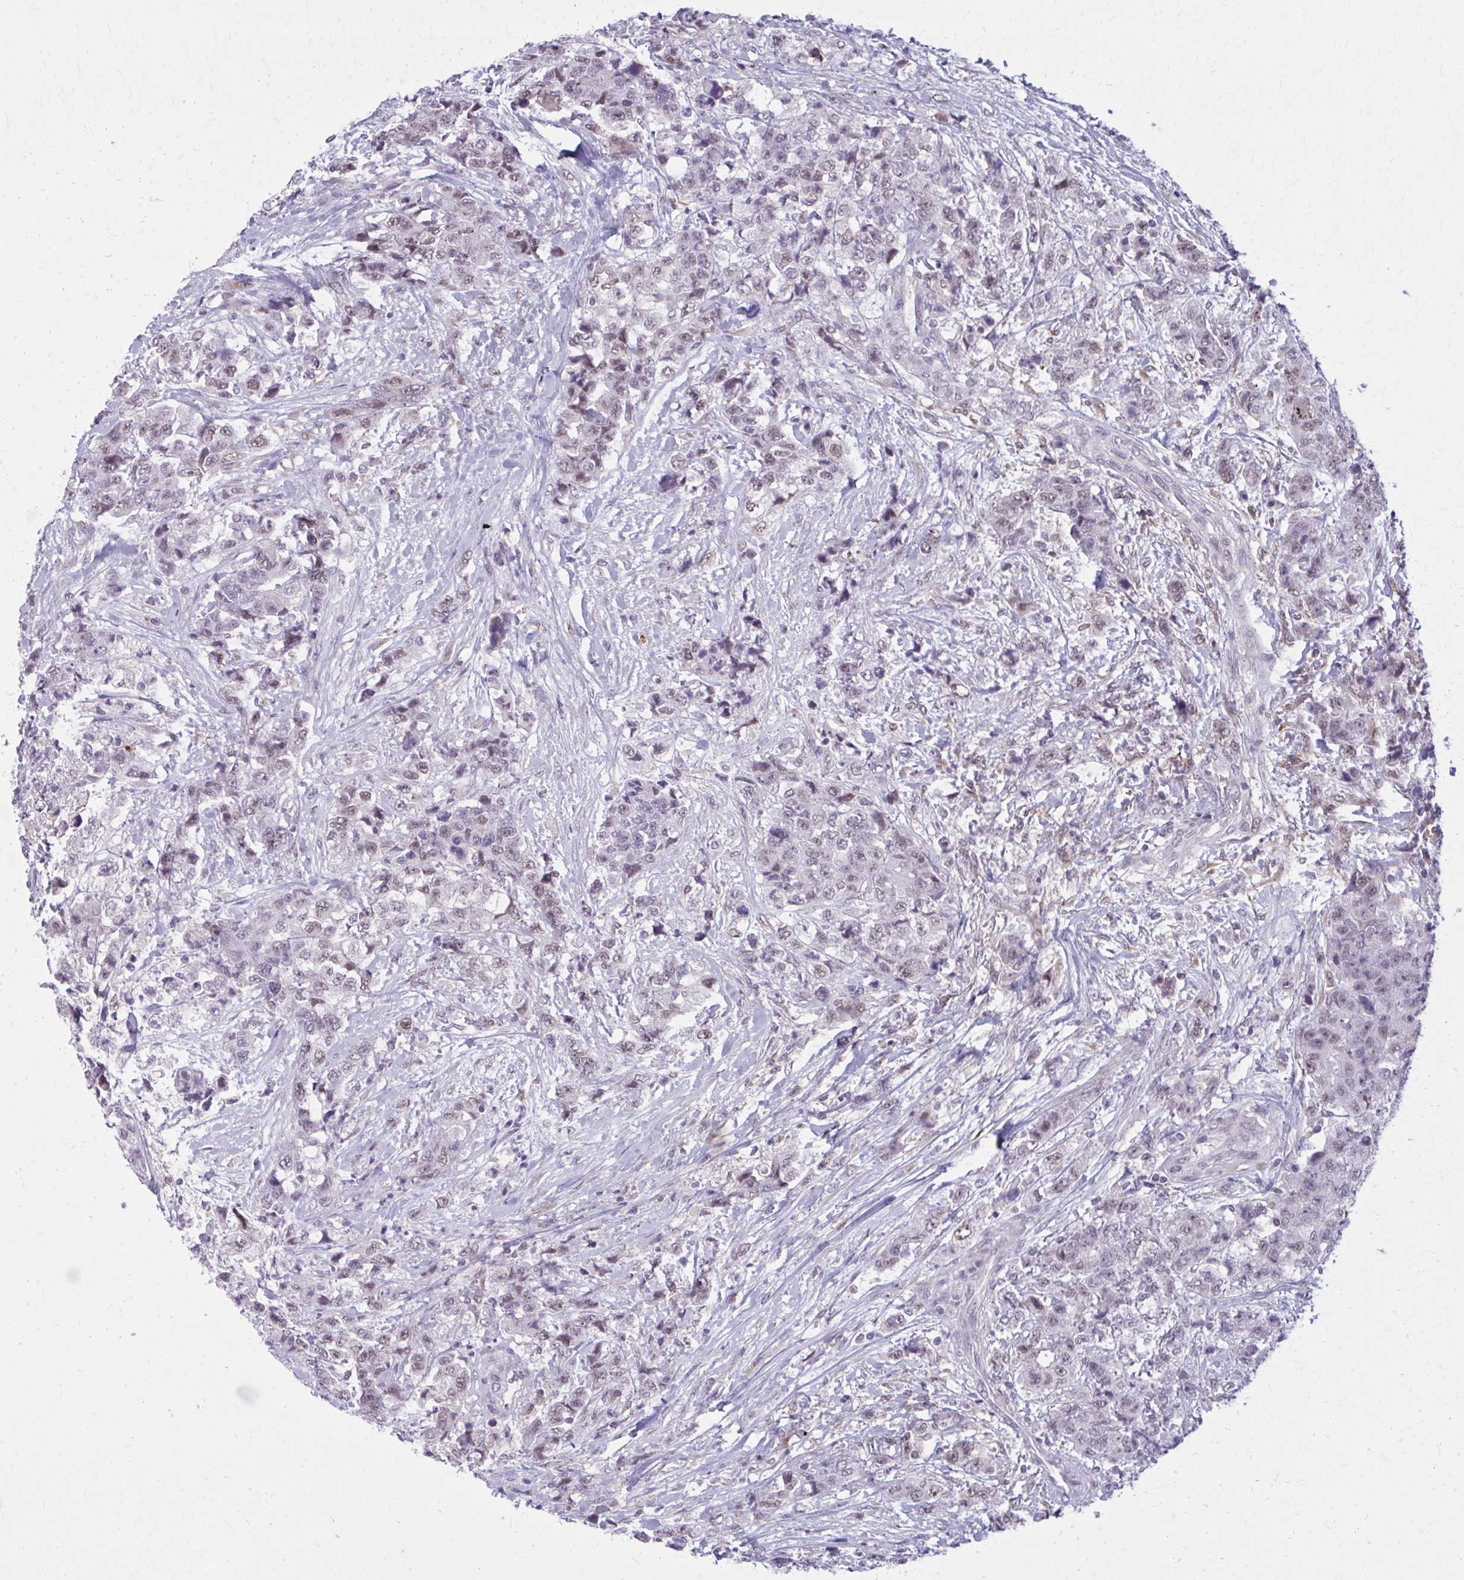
{"staining": {"intensity": "weak", "quantity": "25%-75%", "location": "nuclear"}, "tissue": "urothelial cancer", "cell_type": "Tumor cells", "image_type": "cancer", "snomed": [{"axis": "morphology", "description": "Urothelial carcinoma, High grade"}, {"axis": "topography", "description": "Urinary bladder"}], "caption": "This image displays urothelial carcinoma (high-grade) stained with IHC to label a protein in brown. The nuclear of tumor cells show weak positivity for the protein. Nuclei are counter-stained blue.", "gene": "NUMBL", "patient": {"sex": "female", "age": 78}}